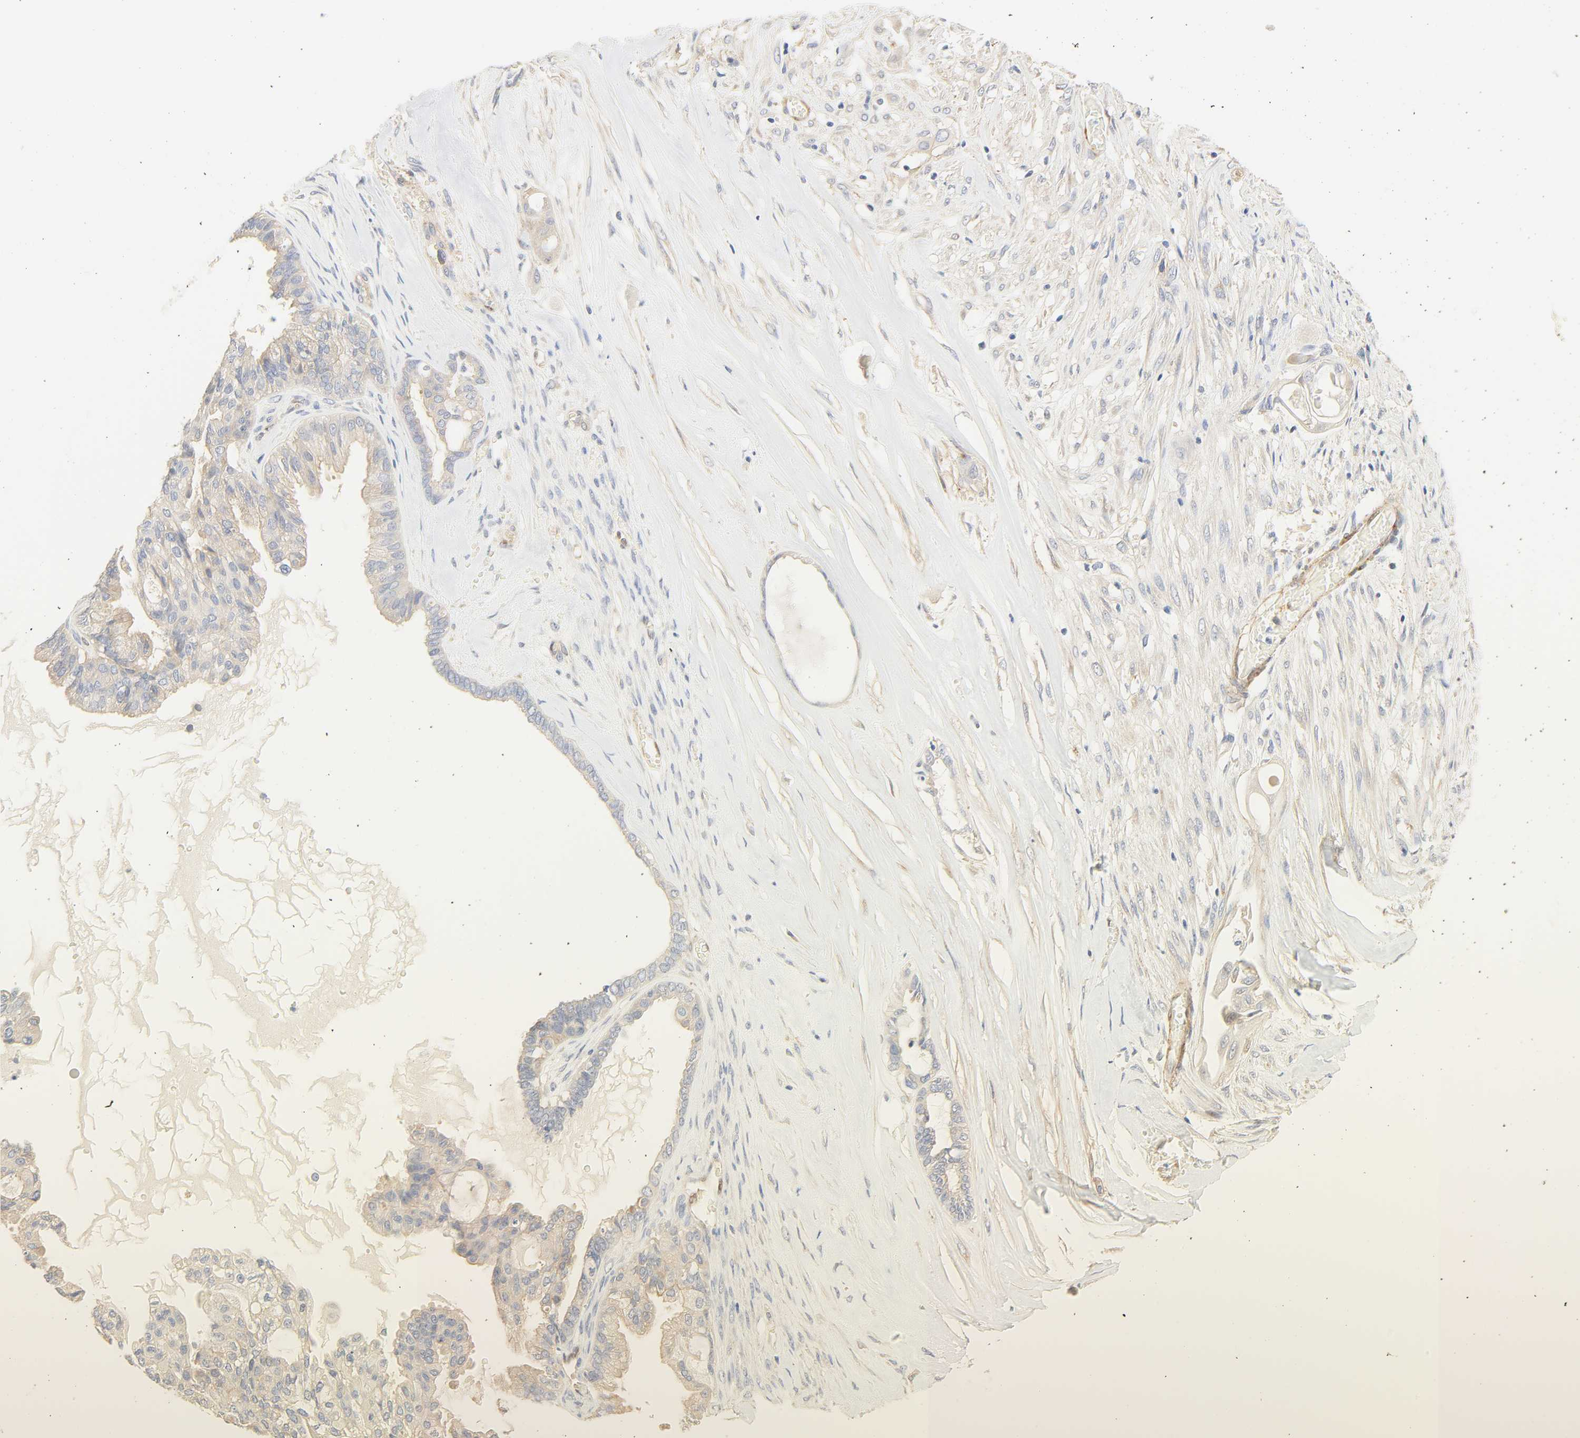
{"staining": {"intensity": "negative", "quantity": "none", "location": "none"}, "tissue": "ovarian cancer", "cell_type": "Tumor cells", "image_type": "cancer", "snomed": [{"axis": "morphology", "description": "Carcinoma, NOS"}, {"axis": "morphology", "description": "Carcinoma, endometroid"}, {"axis": "topography", "description": "Ovary"}], "caption": "Human ovarian cancer (endometroid carcinoma) stained for a protein using immunohistochemistry (IHC) demonstrates no expression in tumor cells.", "gene": "BORCS8-MEF2B", "patient": {"sex": "female", "age": 50}}